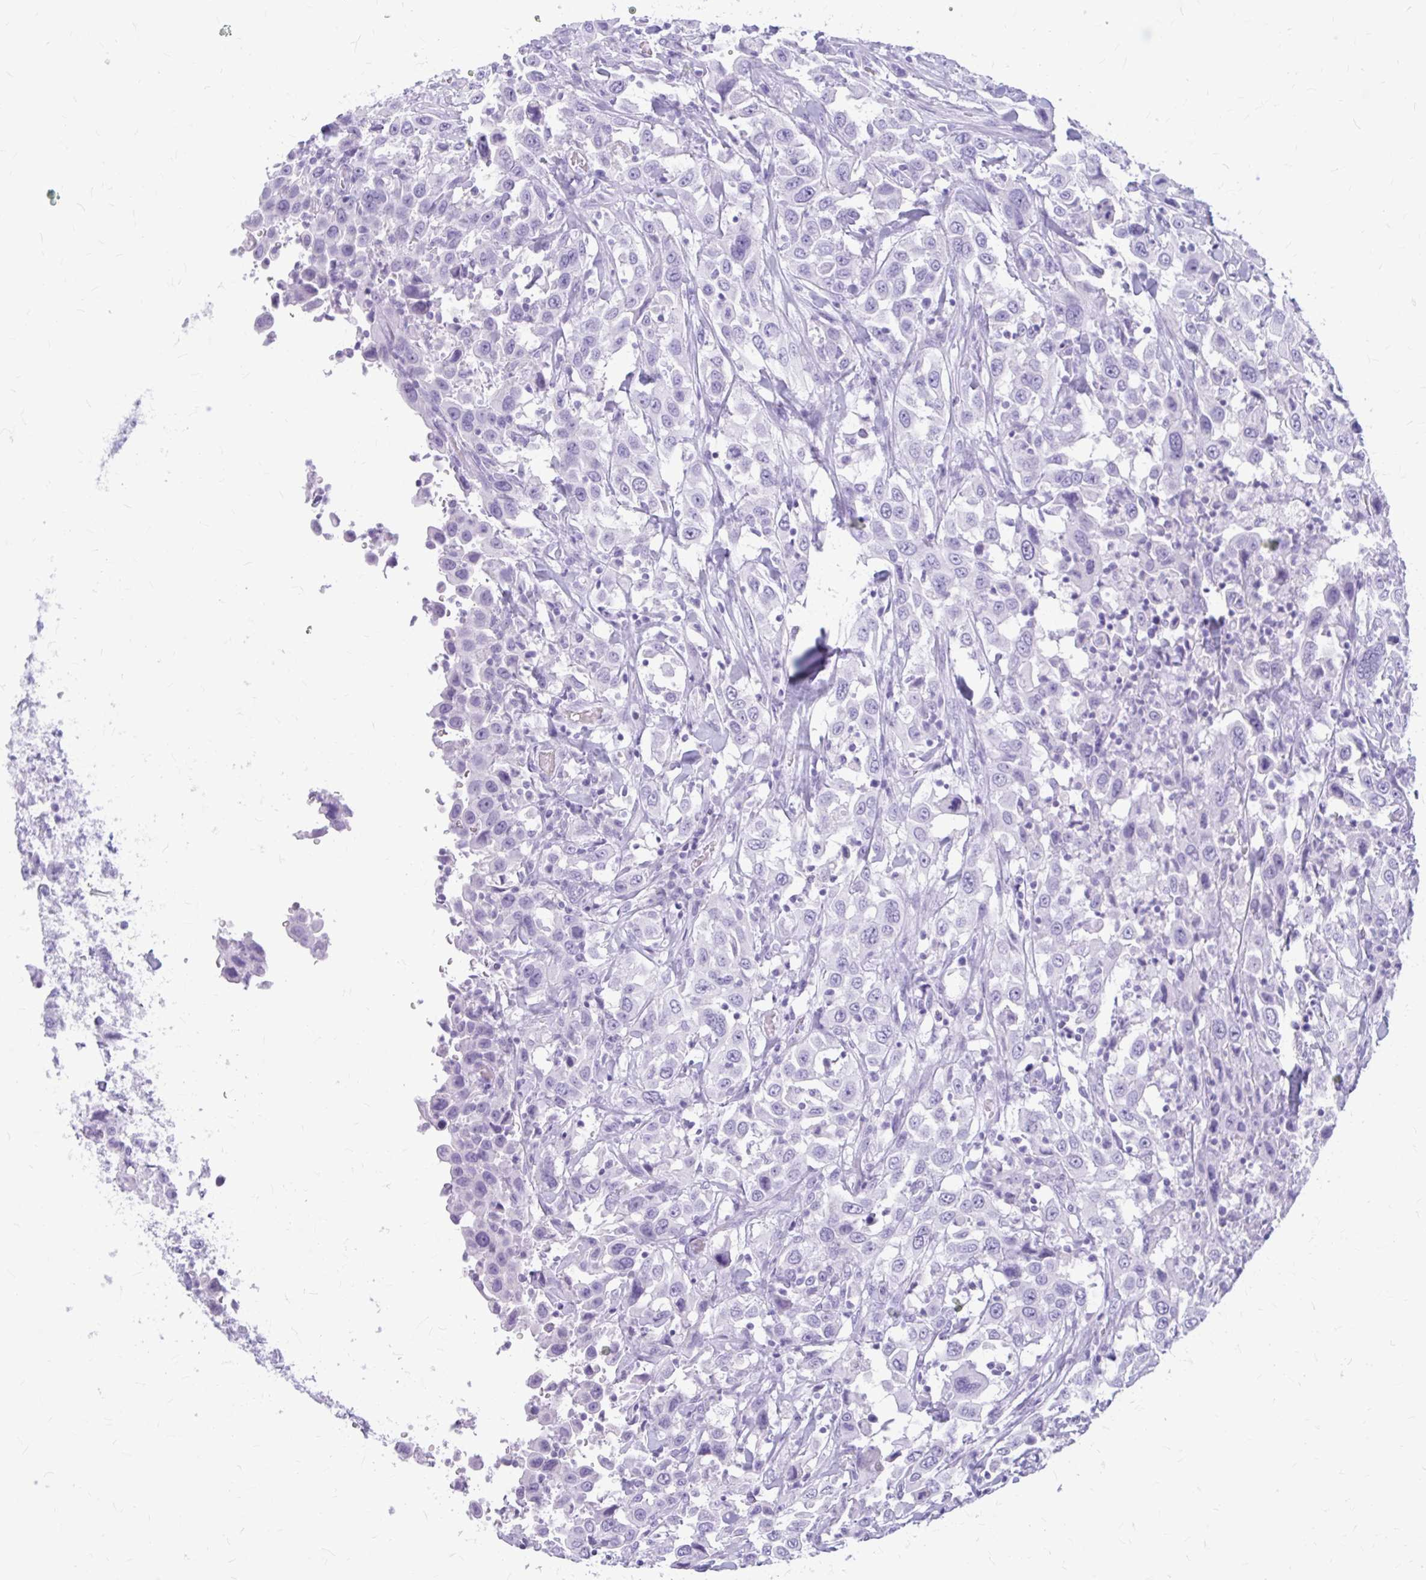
{"staining": {"intensity": "negative", "quantity": "none", "location": "none"}, "tissue": "urothelial cancer", "cell_type": "Tumor cells", "image_type": "cancer", "snomed": [{"axis": "morphology", "description": "Urothelial carcinoma, High grade"}, {"axis": "topography", "description": "Urinary bladder"}], "caption": "Image shows no protein expression in tumor cells of urothelial cancer tissue. The staining is performed using DAB brown chromogen with nuclei counter-stained in using hematoxylin.", "gene": "KLHDC7A", "patient": {"sex": "male", "age": 61}}